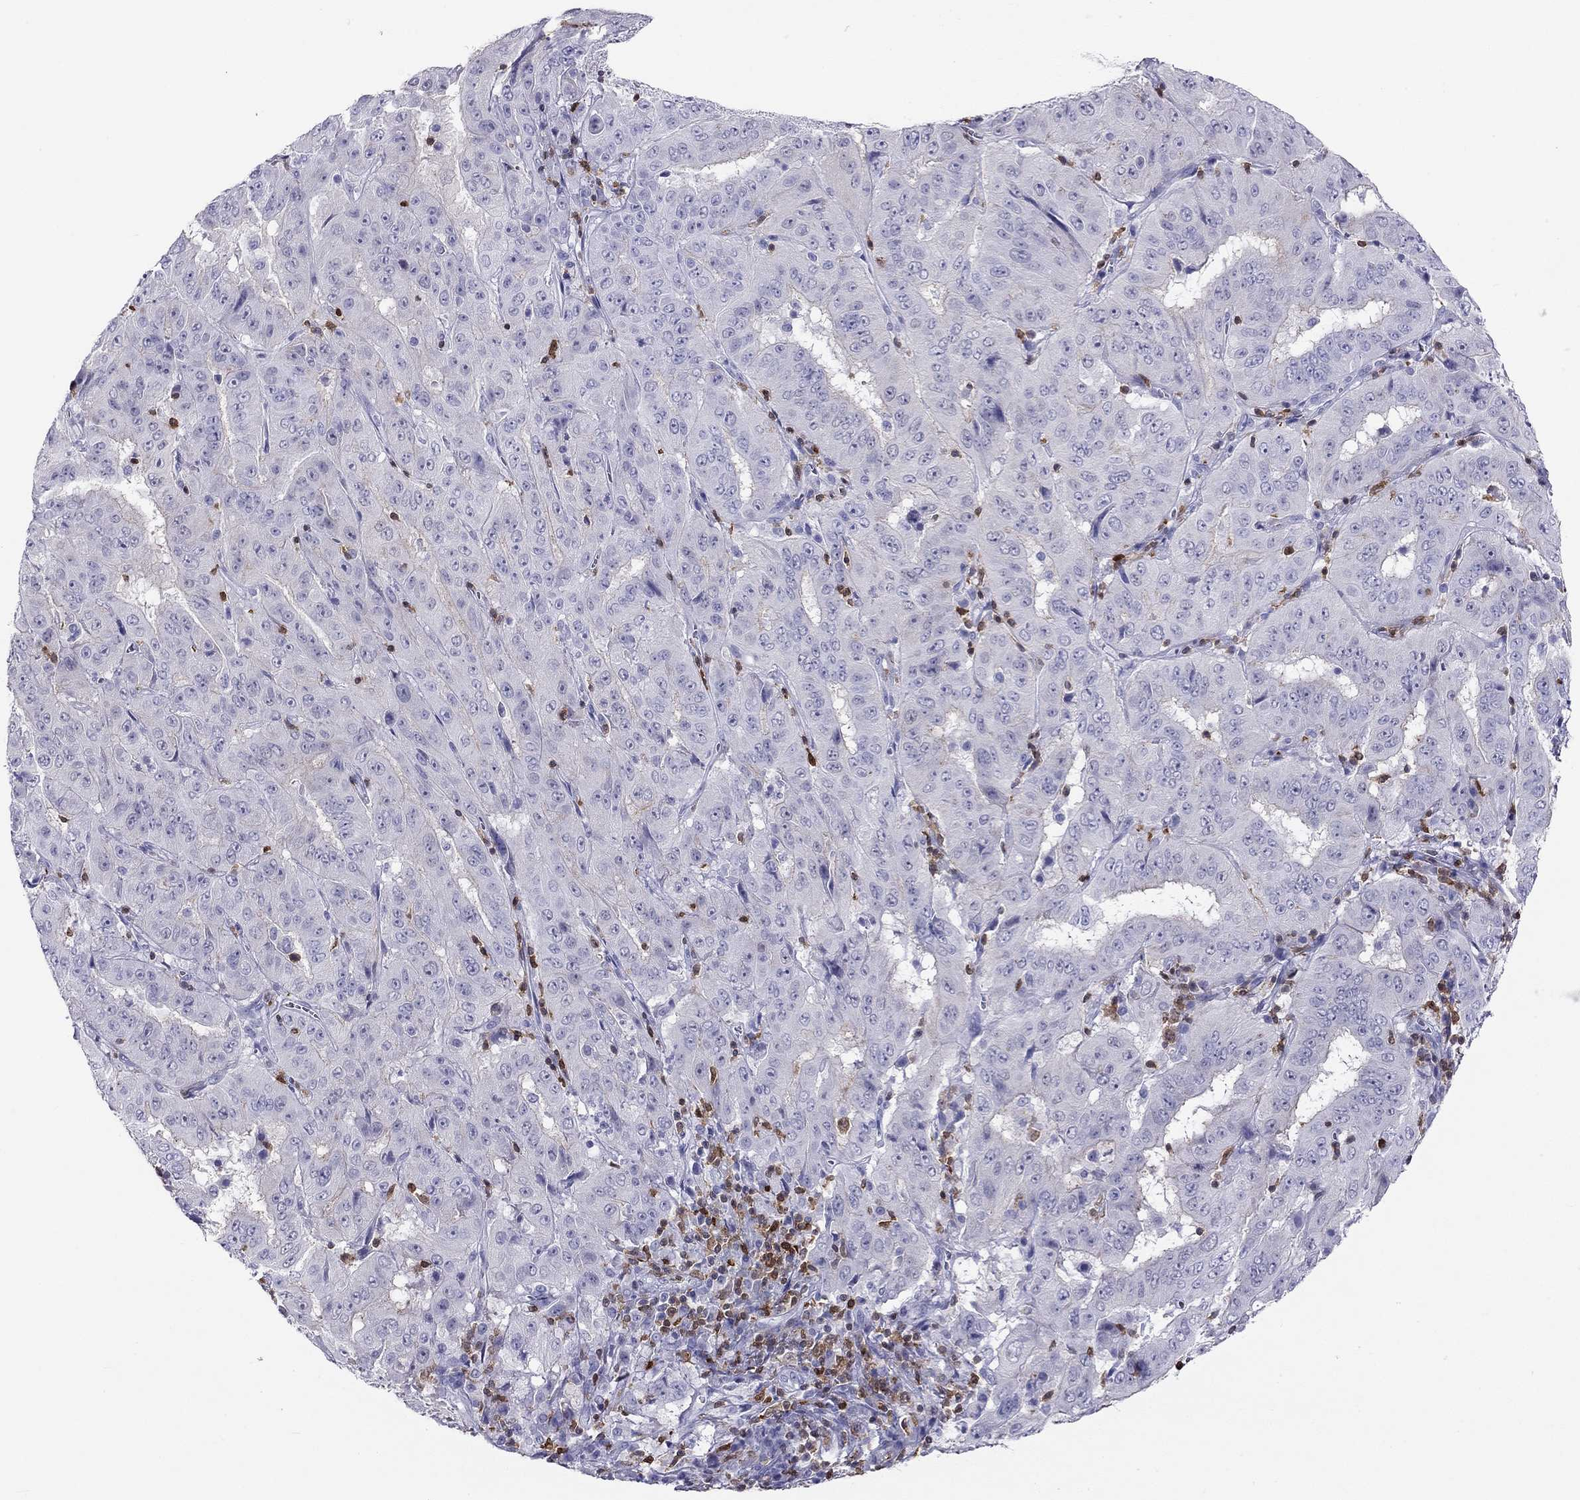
{"staining": {"intensity": "negative", "quantity": "none", "location": "none"}, "tissue": "pancreatic cancer", "cell_type": "Tumor cells", "image_type": "cancer", "snomed": [{"axis": "morphology", "description": "Adenocarcinoma, NOS"}, {"axis": "topography", "description": "Pancreas"}], "caption": "This histopathology image is of pancreatic cancer (adenocarcinoma) stained with immunohistochemistry to label a protein in brown with the nuclei are counter-stained blue. There is no positivity in tumor cells.", "gene": "SH2D2A", "patient": {"sex": "male", "age": 63}}